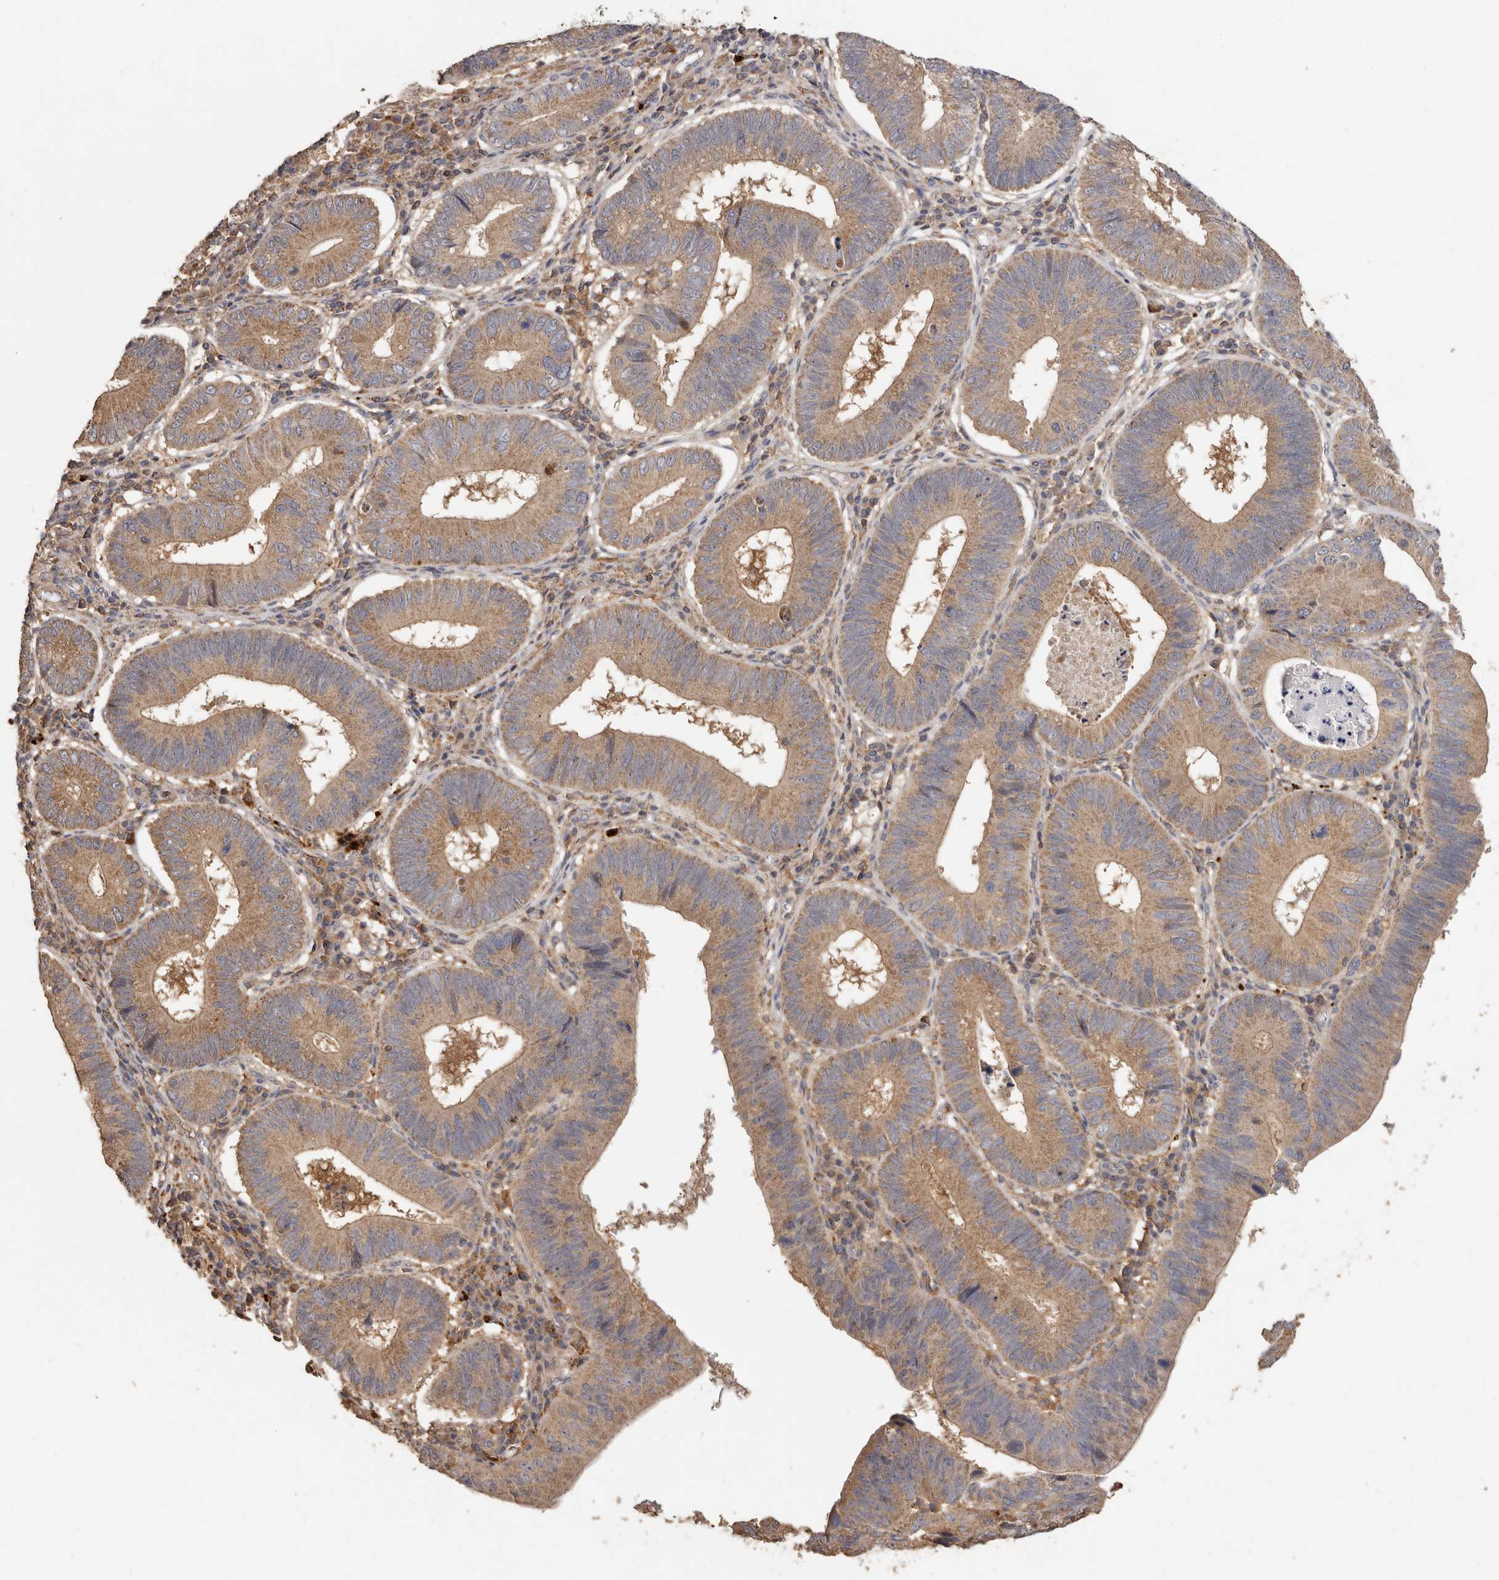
{"staining": {"intensity": "moderate", "quantity": ">75%", "location": "cytoplasmic/membranous"}, "tissue": "stomach cancer", "cell_type": "Tumor cells", "image_type": "cancer", "snomed": [{"axis": "morphology", "description": "Adenocarcinoma, NOS"}, {"axis": "topography", "description": "Stomach"}], "caption": "Immunohistochemistry (IHC) photomicrograph of stomach cancer stained for a protein (brown), which exhibits medium levels of moderate cytoplasmic/membranous positivity in approximately >75% of tumor cells.", "gene": "RWDD1", "patient": {"sex": "male", "age": 59}}